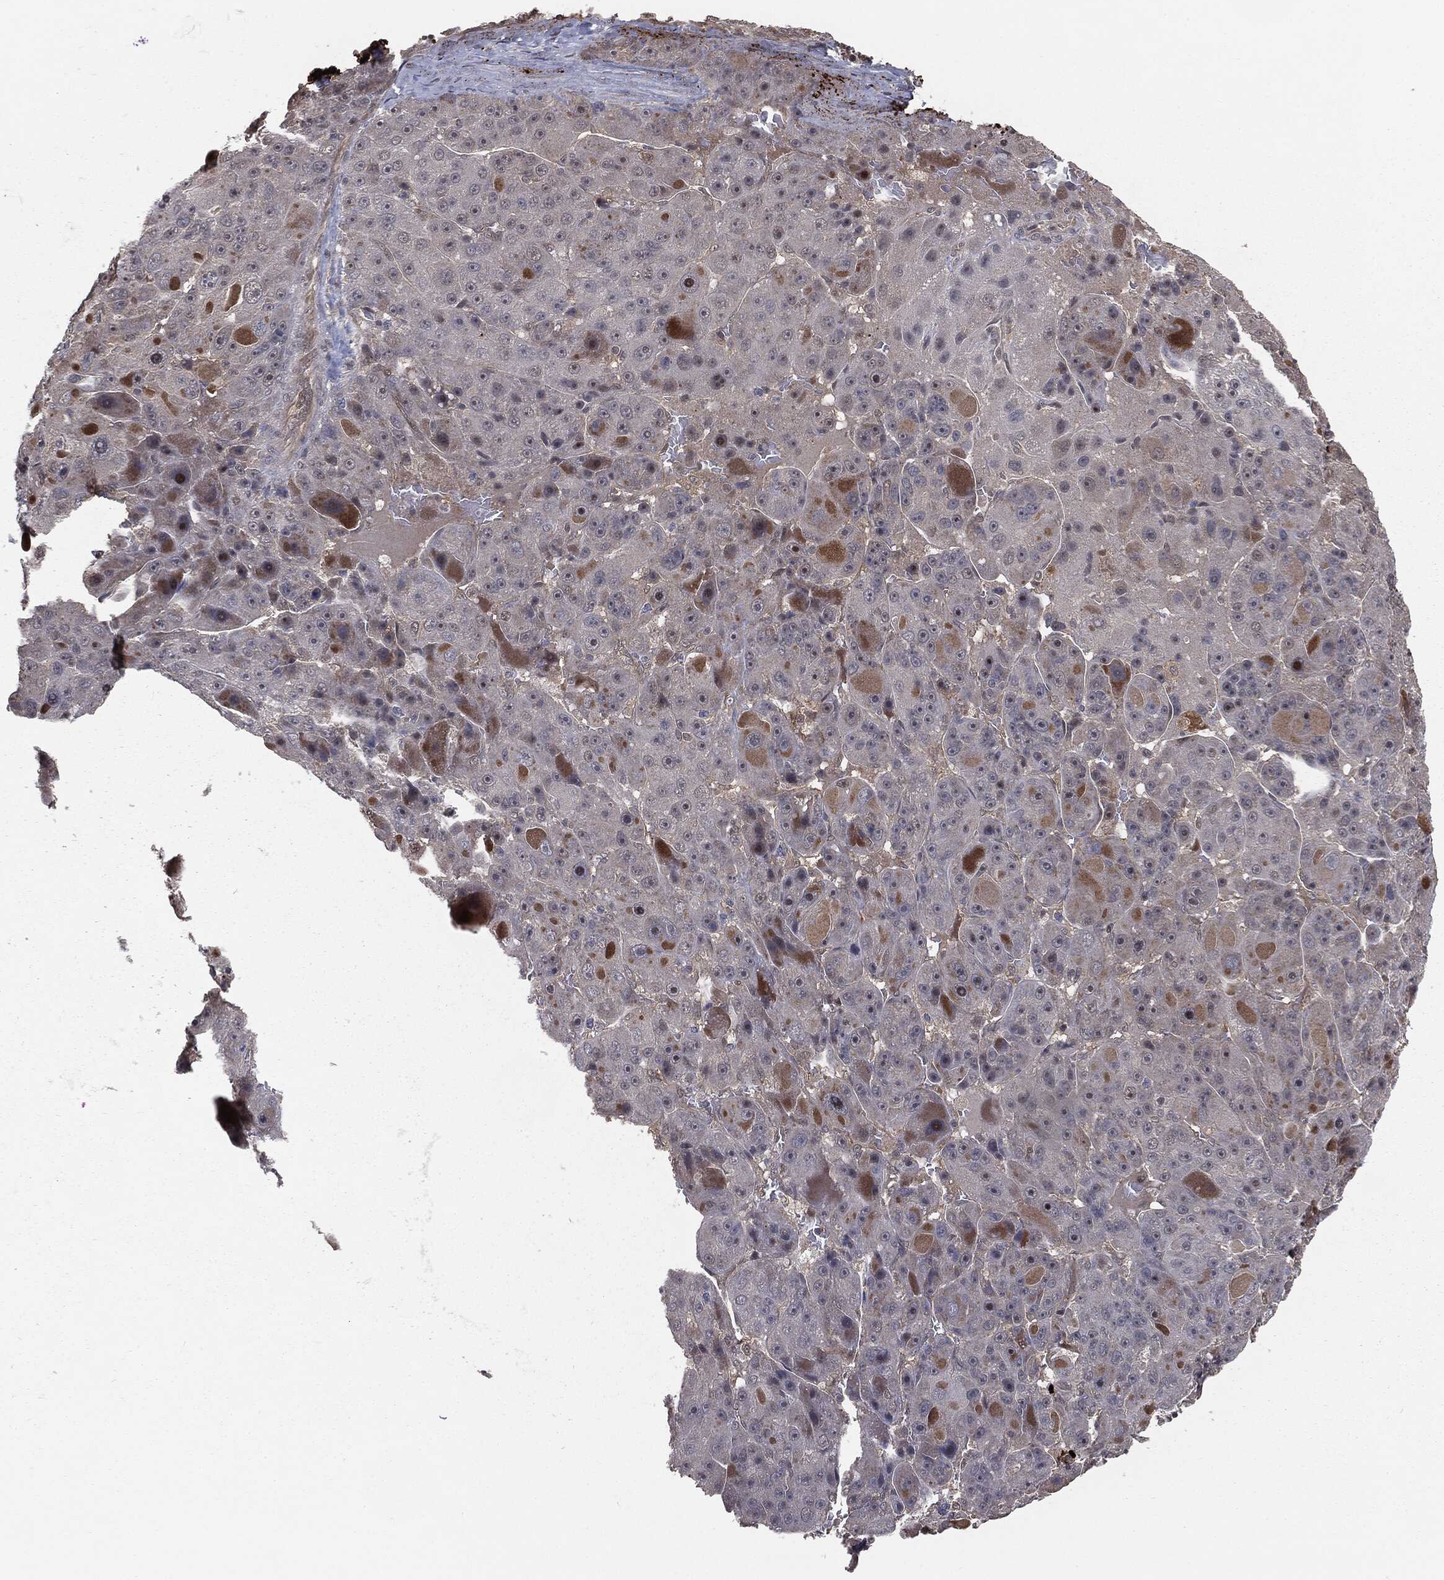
{"staining": {"intensity": "negative", "quantity": "none", "location": "none"}, "tissue": "liver cancer", "cell_type": "Tumor cells", "image_type": "cancer", "snomed": [{"axis": "morphology", "description": "Carcinoma, Hepatocellular, NOS"}, {"axis": "topography", "description": "Liver"}], "caption": "This micrograph is of liver cancer stained with IHC to label a protein in brown with the nuclei are counter-stained blue. There is no expression in tumor cells. Brightfield microscopy of immunohistochemistry (IHC) stained with DAB (brown) and hematoxylin (blue), captured at high magnification.", "gene": "FBXO7", "patient": {"sex": "male", "age": 76}}